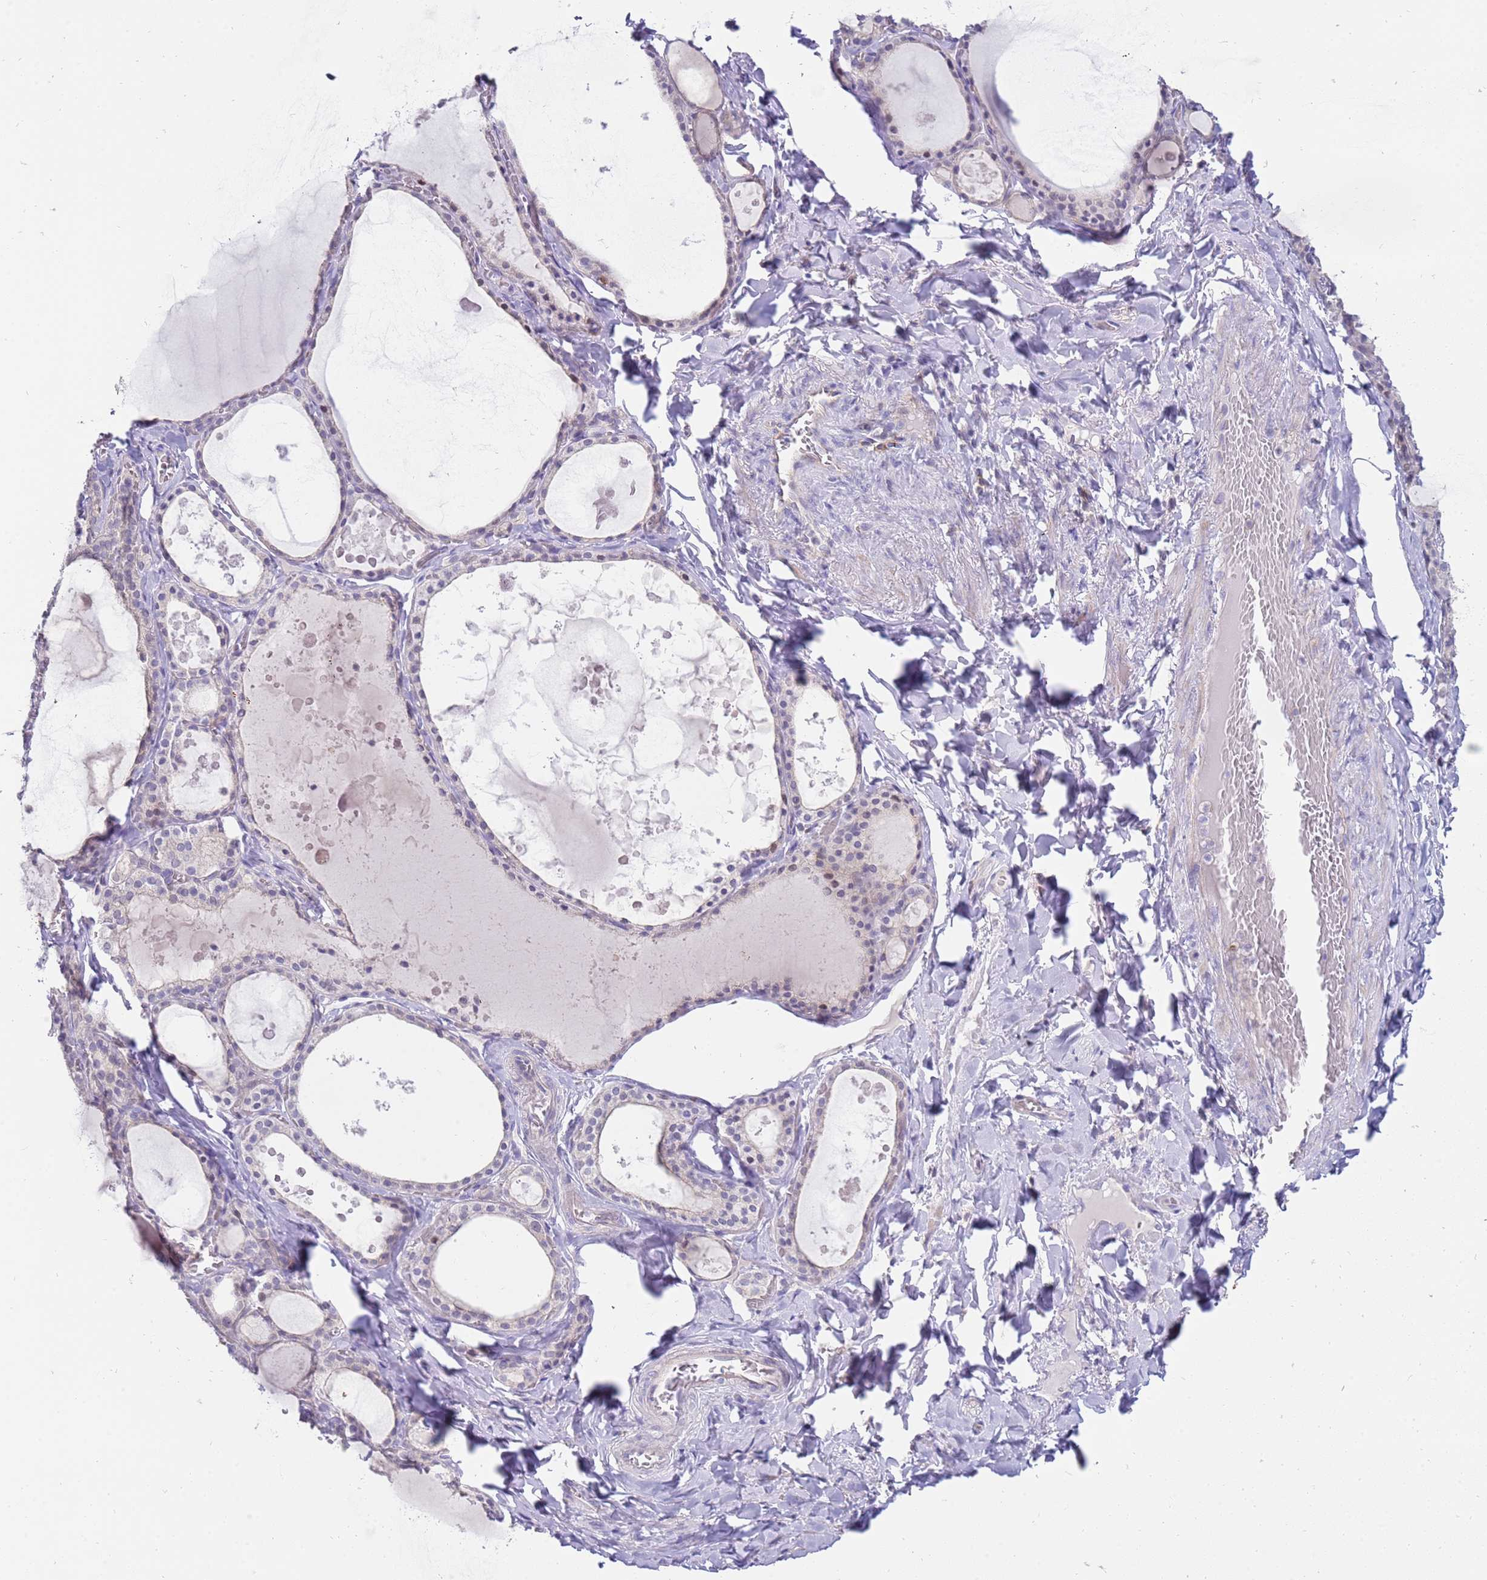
{"staining": {"intensity": "negative", "quantity": "none", "location": "none"}, "tissue": "thyroid gland", "cell_type": "Glandular cells", "image_type": "normal", "snomed": [{"axis": "morphology", "description": "Normal tissue, NOS"}, {"axis": "topography", "description": "Thyroid gland"}], "caption": "High power microscopy image of an immunohistochemistry (IHC) micrograph of normal thyroid gland, revealing no significant positivity in glandular cells. (DAB IHC with hematoxylin counter stain).", "gene": "STK25", "patient": {"sex": "male", "age": 56}}